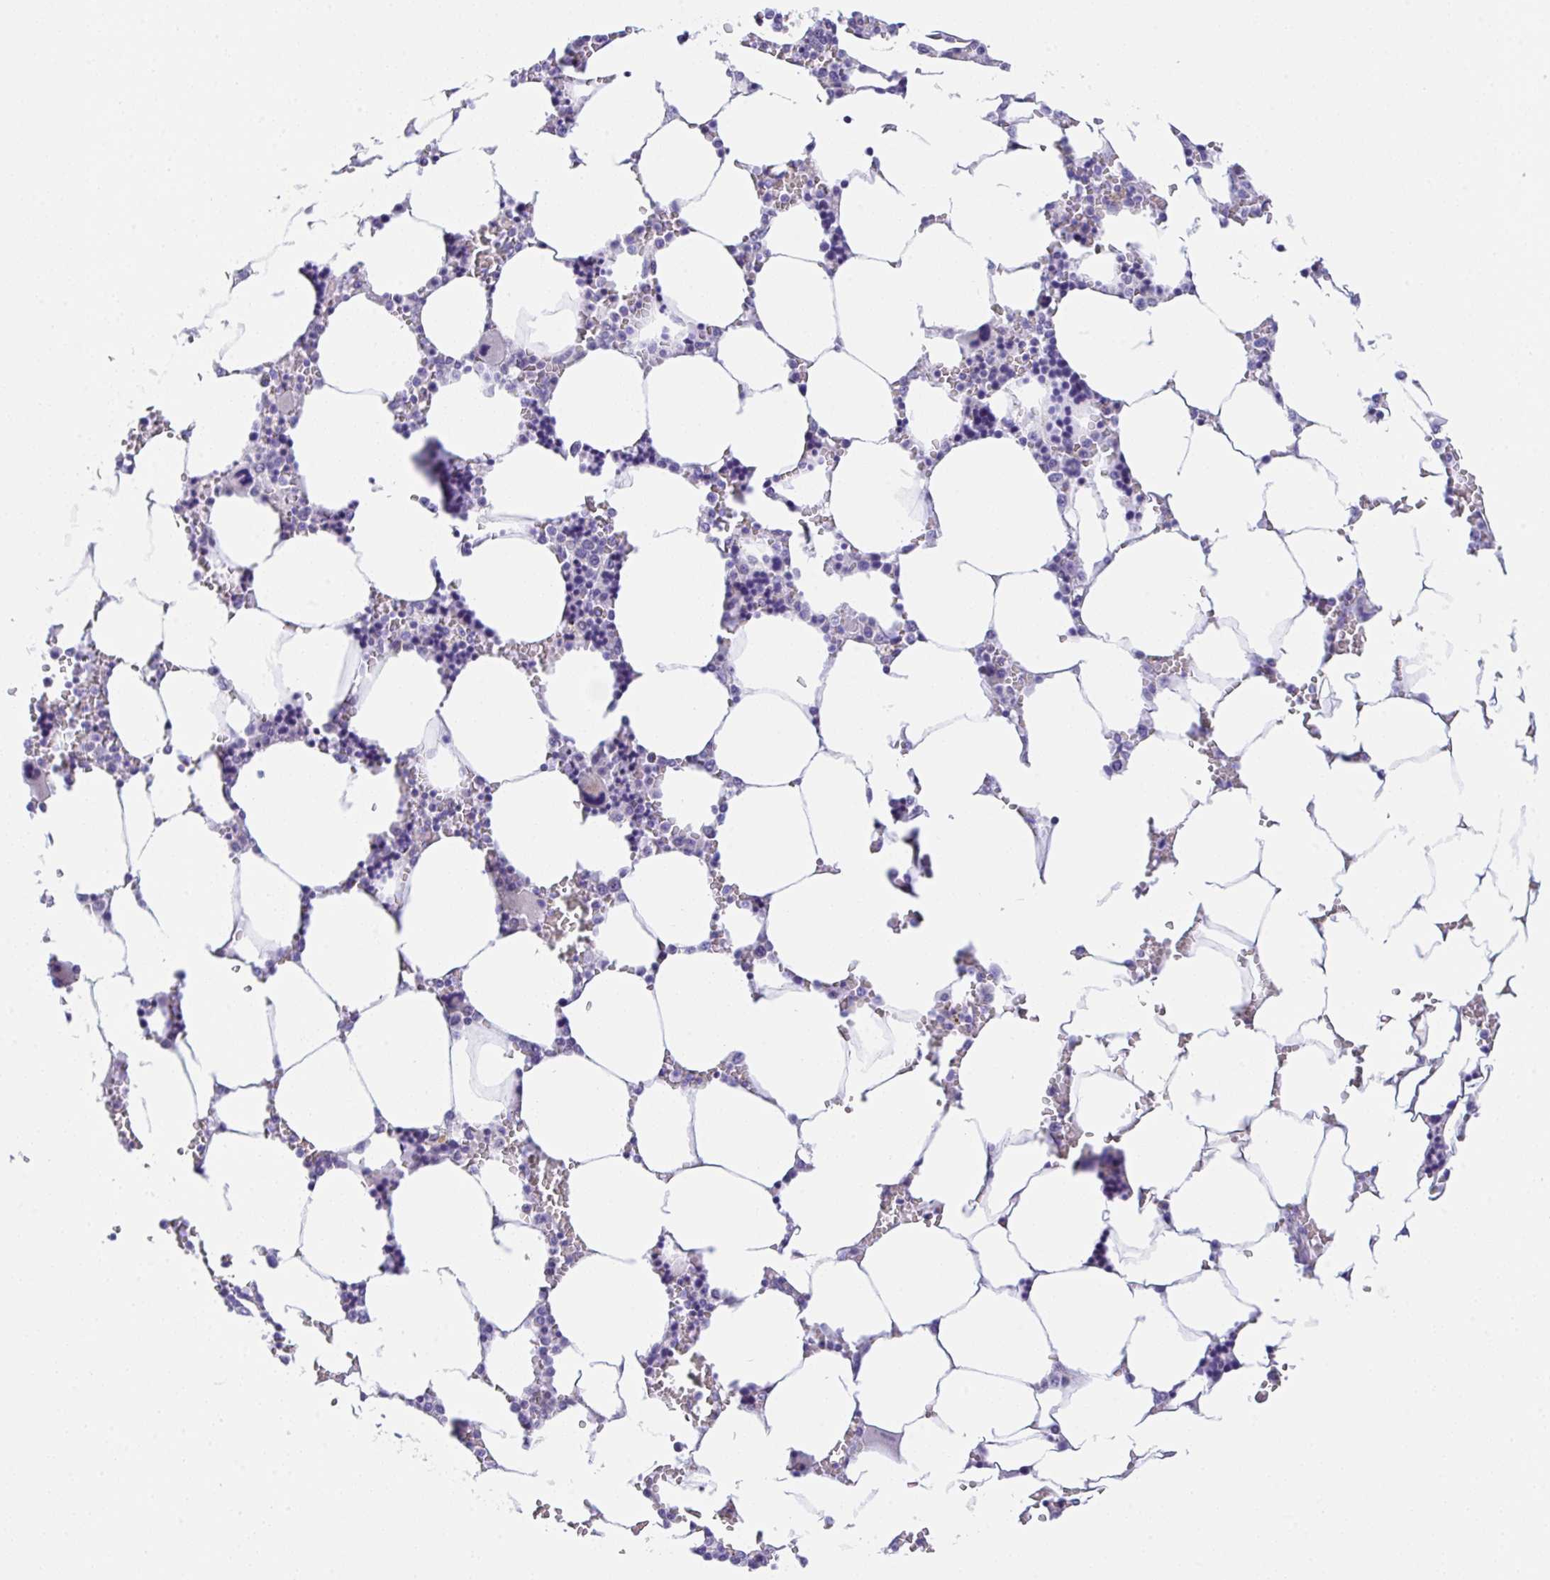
{"staining": {"intensity": "negative", "quantity": "none", "location": "none"}, "tissue": "bone marrow", "cell_type": "Hematopoietic cells", "image_type": "normal", "snomed": [{"axis": "morphology", "description": "Normal tissue, NOS"}, {"axis": "topography", "description": "Bone marrow"}], "caption": "Immunohistochemical staining of benign human bone marrow reveals no significant expression in hematopoietic cells. (Stains: DAB IHC with hematoxylin counter stain, Microscopy: brightfield microscopy at high magnification).", "gene": "CGNL1", "patient": {"sex": "male", "age": 64}}